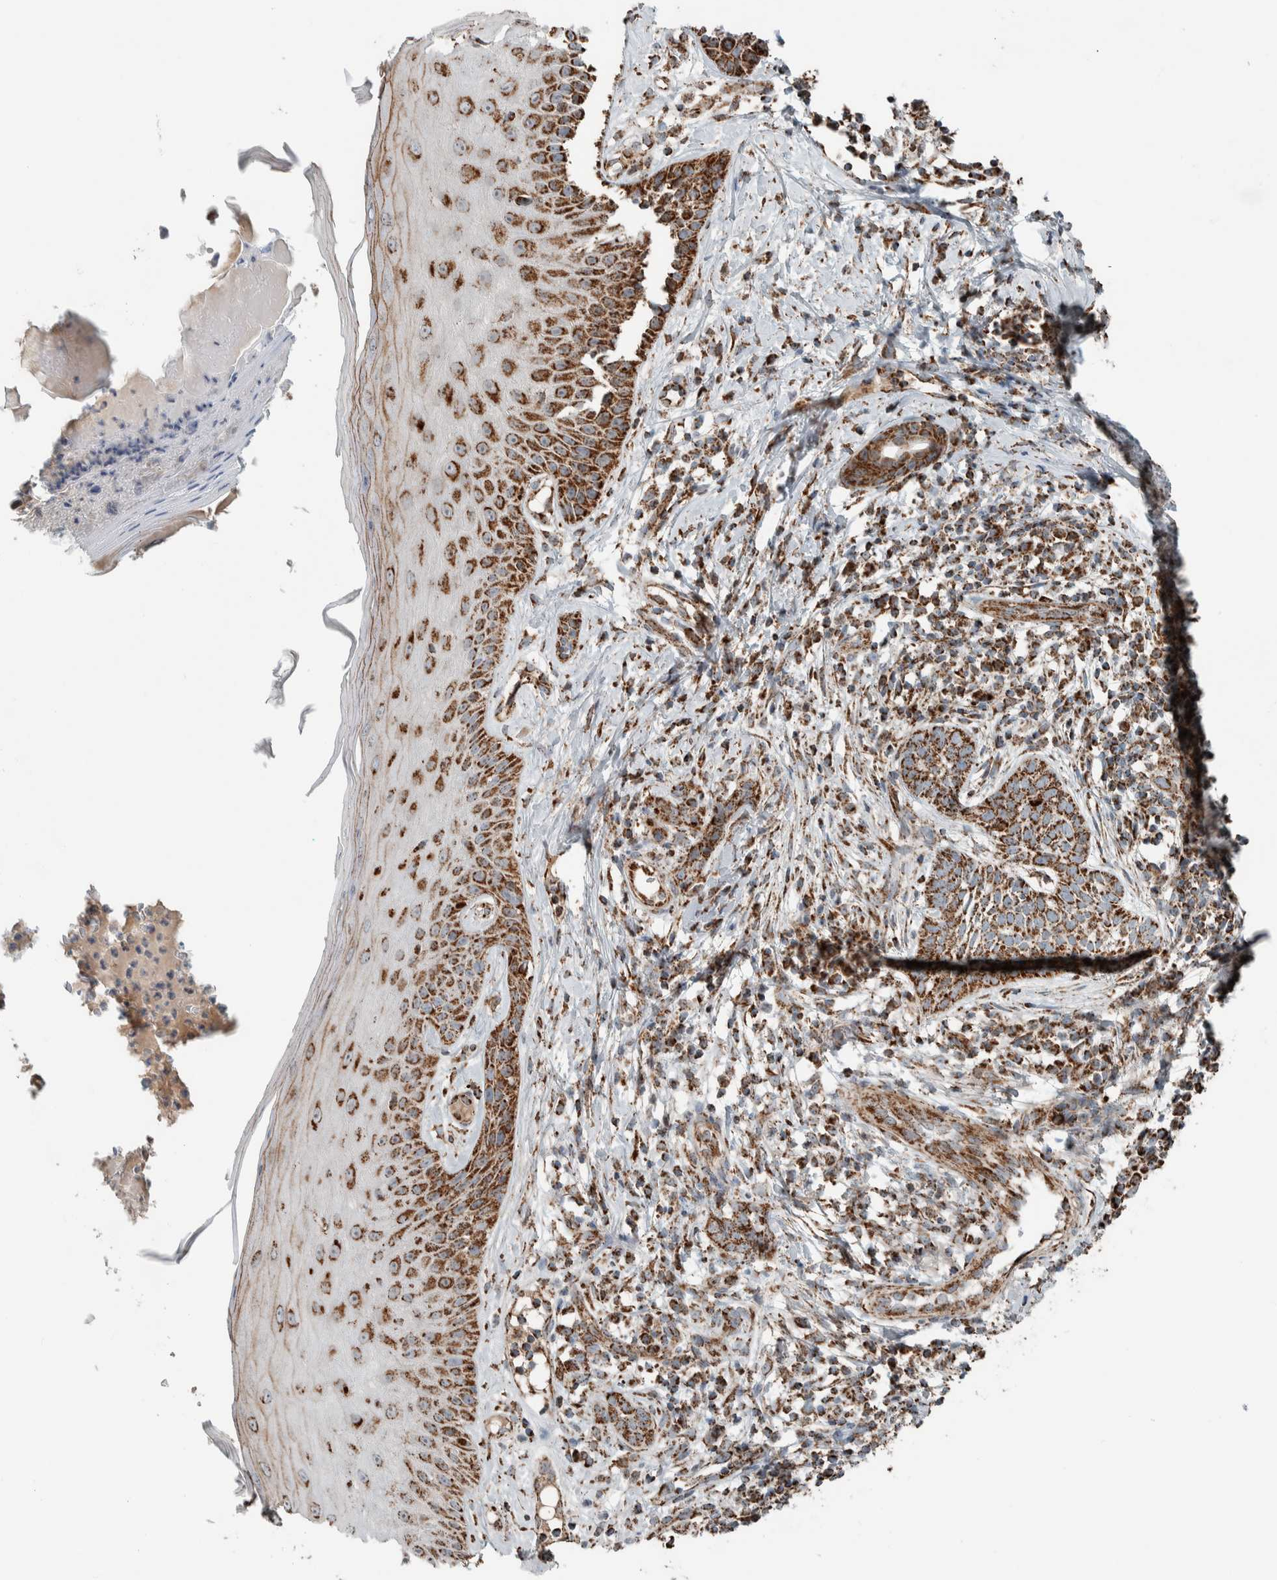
{"staining": {"intensity": "moderate", "quantity": ">75%", "location": "cytoplasmic/membranous"}, "tissue": "skin cancer", "cell_type": "Tumor cells", "image_type": "cancer", "snomed": [{"axis": "morphology", "description": "Normal tissue, NOS"}, {"axis": "morphology", "description": "Basal cell carcinoma"}, {"axis": "topography", "description": "Skin"}], "caption": "Immunohistochemistry (DAB) staining of human skin cancer (basal cell carcinoma) shows moderate cytoplasmic/membranous protein expression in about >75% of tumor cells.", "gene": "CNTROB", "patient": {"sex": "male", "age": 67}}